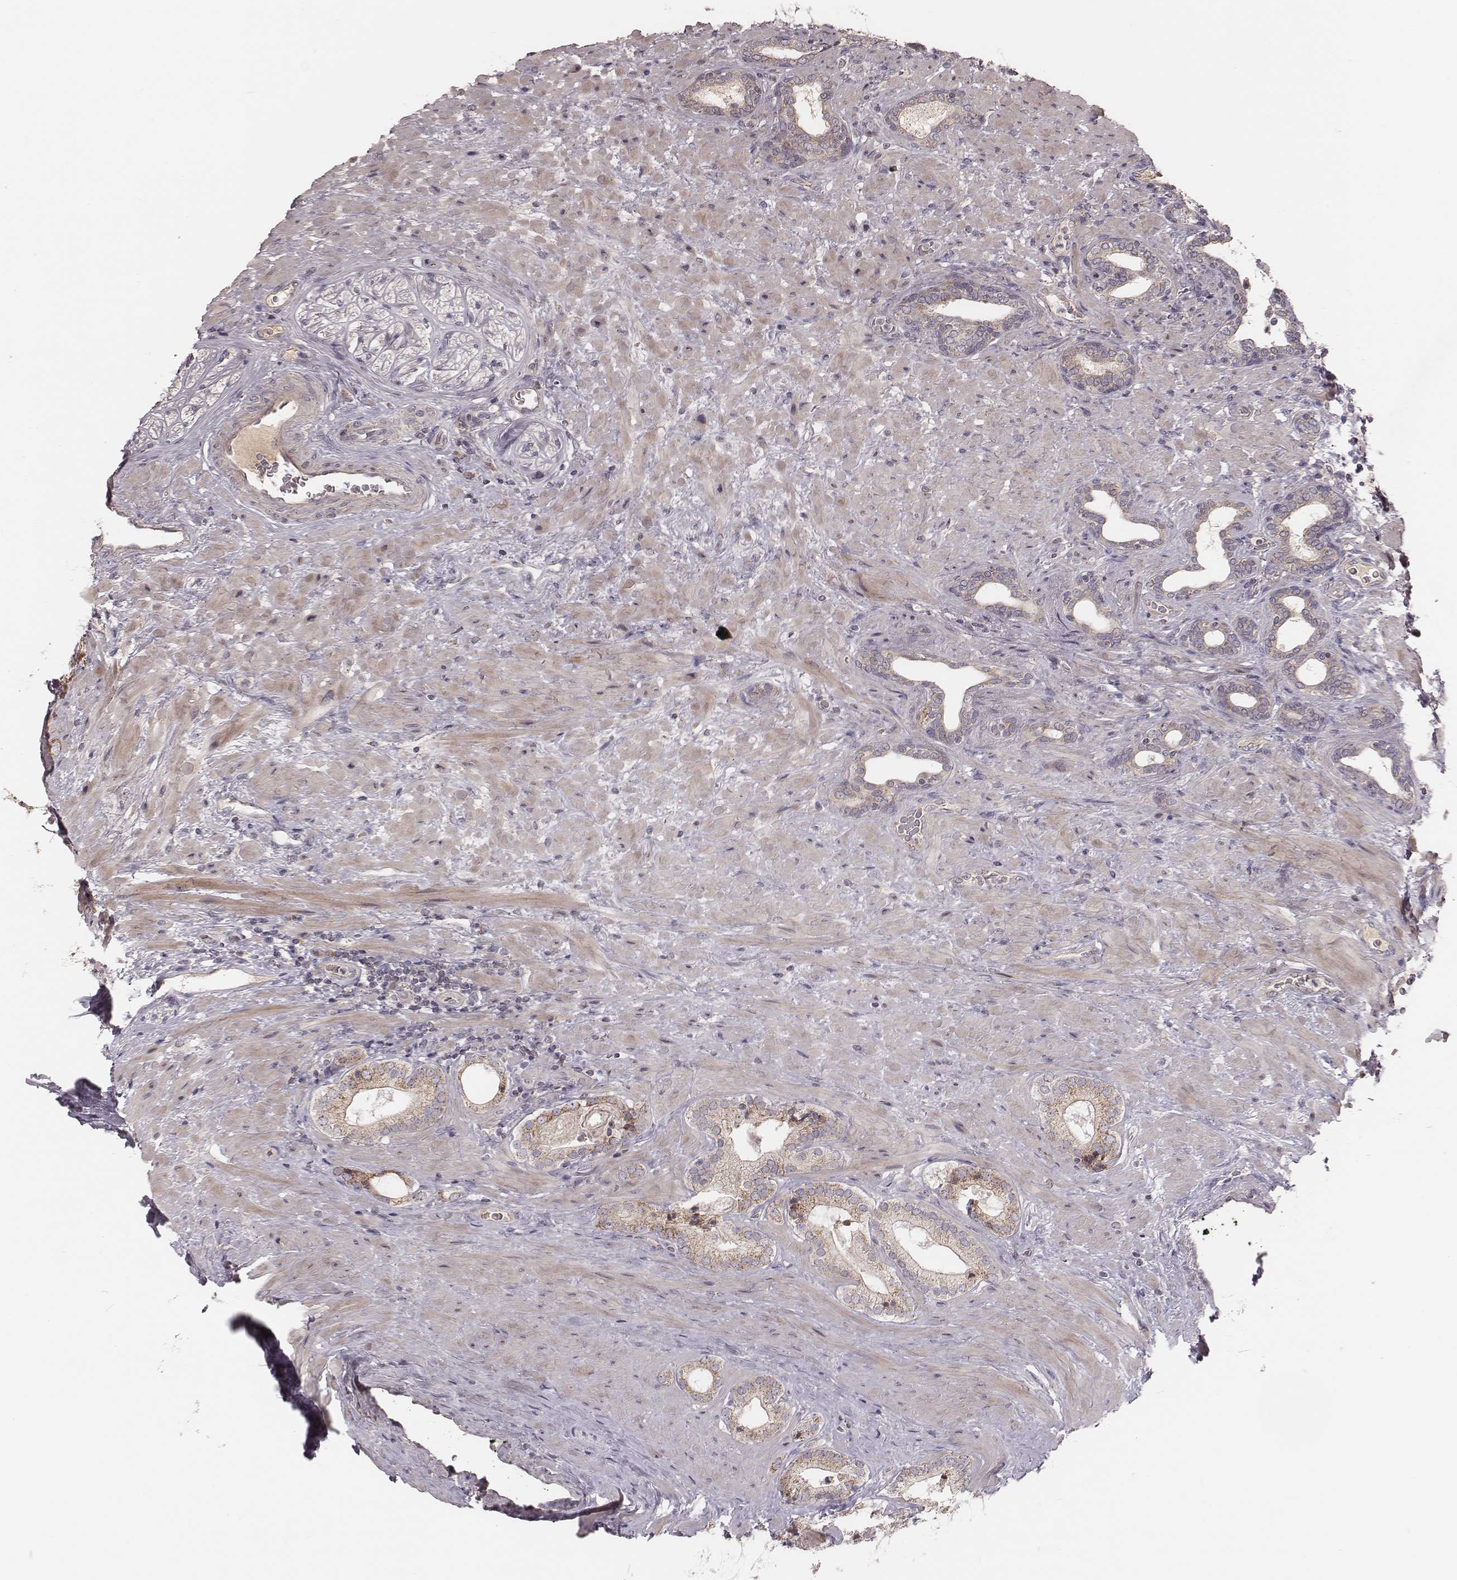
{"staining": {"intensity": "weak", "quantity": ">75%", "location": "cytoplasmic/membranous"}, "tissue": "prostate cancer", "cell_type": "Tumor cells", "image_type": "cancer", "snomed": [{"axis": "morphology", "description": "Adenocarcinoma, Low grade"}, {"axis": "topography", "description": "Prostate and seminal vesicle, NOS"}], "caption": "This is an image of IHC staining of prostate cancer (adenocarcinoma (low-grade)), which shows weak staining in the cytoplasmic/membranous of tumor cells.", "gene": "MRPS27", "patient": {"sex": "male", "age": 61}}